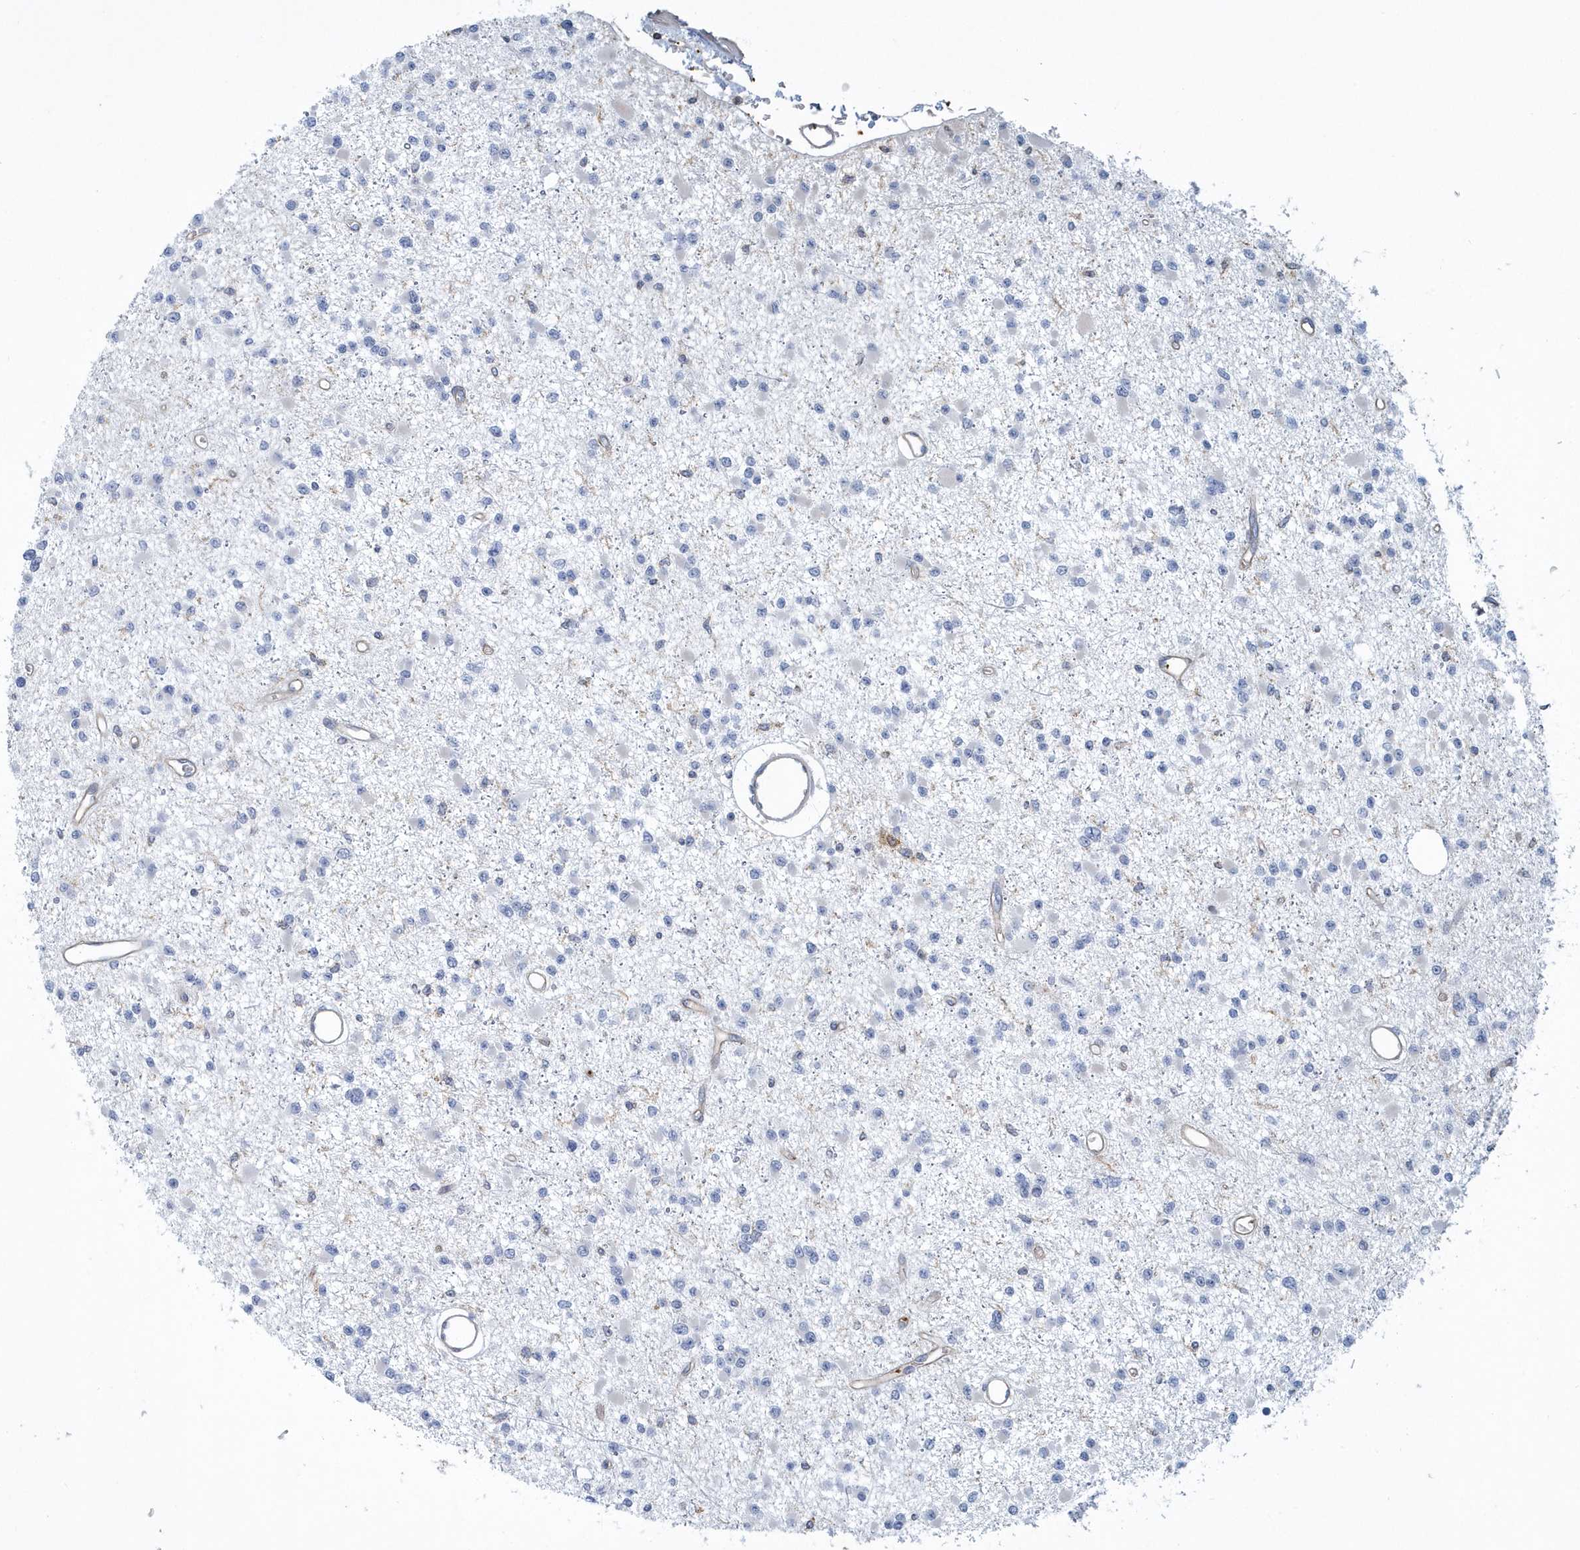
{"staining": {"intensity": "negative", "quantity": "none", "location": "none"}, "tissue": "glioma", "cell_type": "Tumor cells", "image_type": "cancer", "snomed": [{"axis": "morphology", "description": "Glioma, malignant, Low grade"}, {"axis": "topography", "description": "Brain"}], "caption": "Immunohistochemistry (IHC) micrograph of human low-grade glioma (malignant) stained for a protein (brown), which reveals no positivity in tumor cells.", "gene": "ARAP2", "patient": {"sex": "female", "age": 22}}